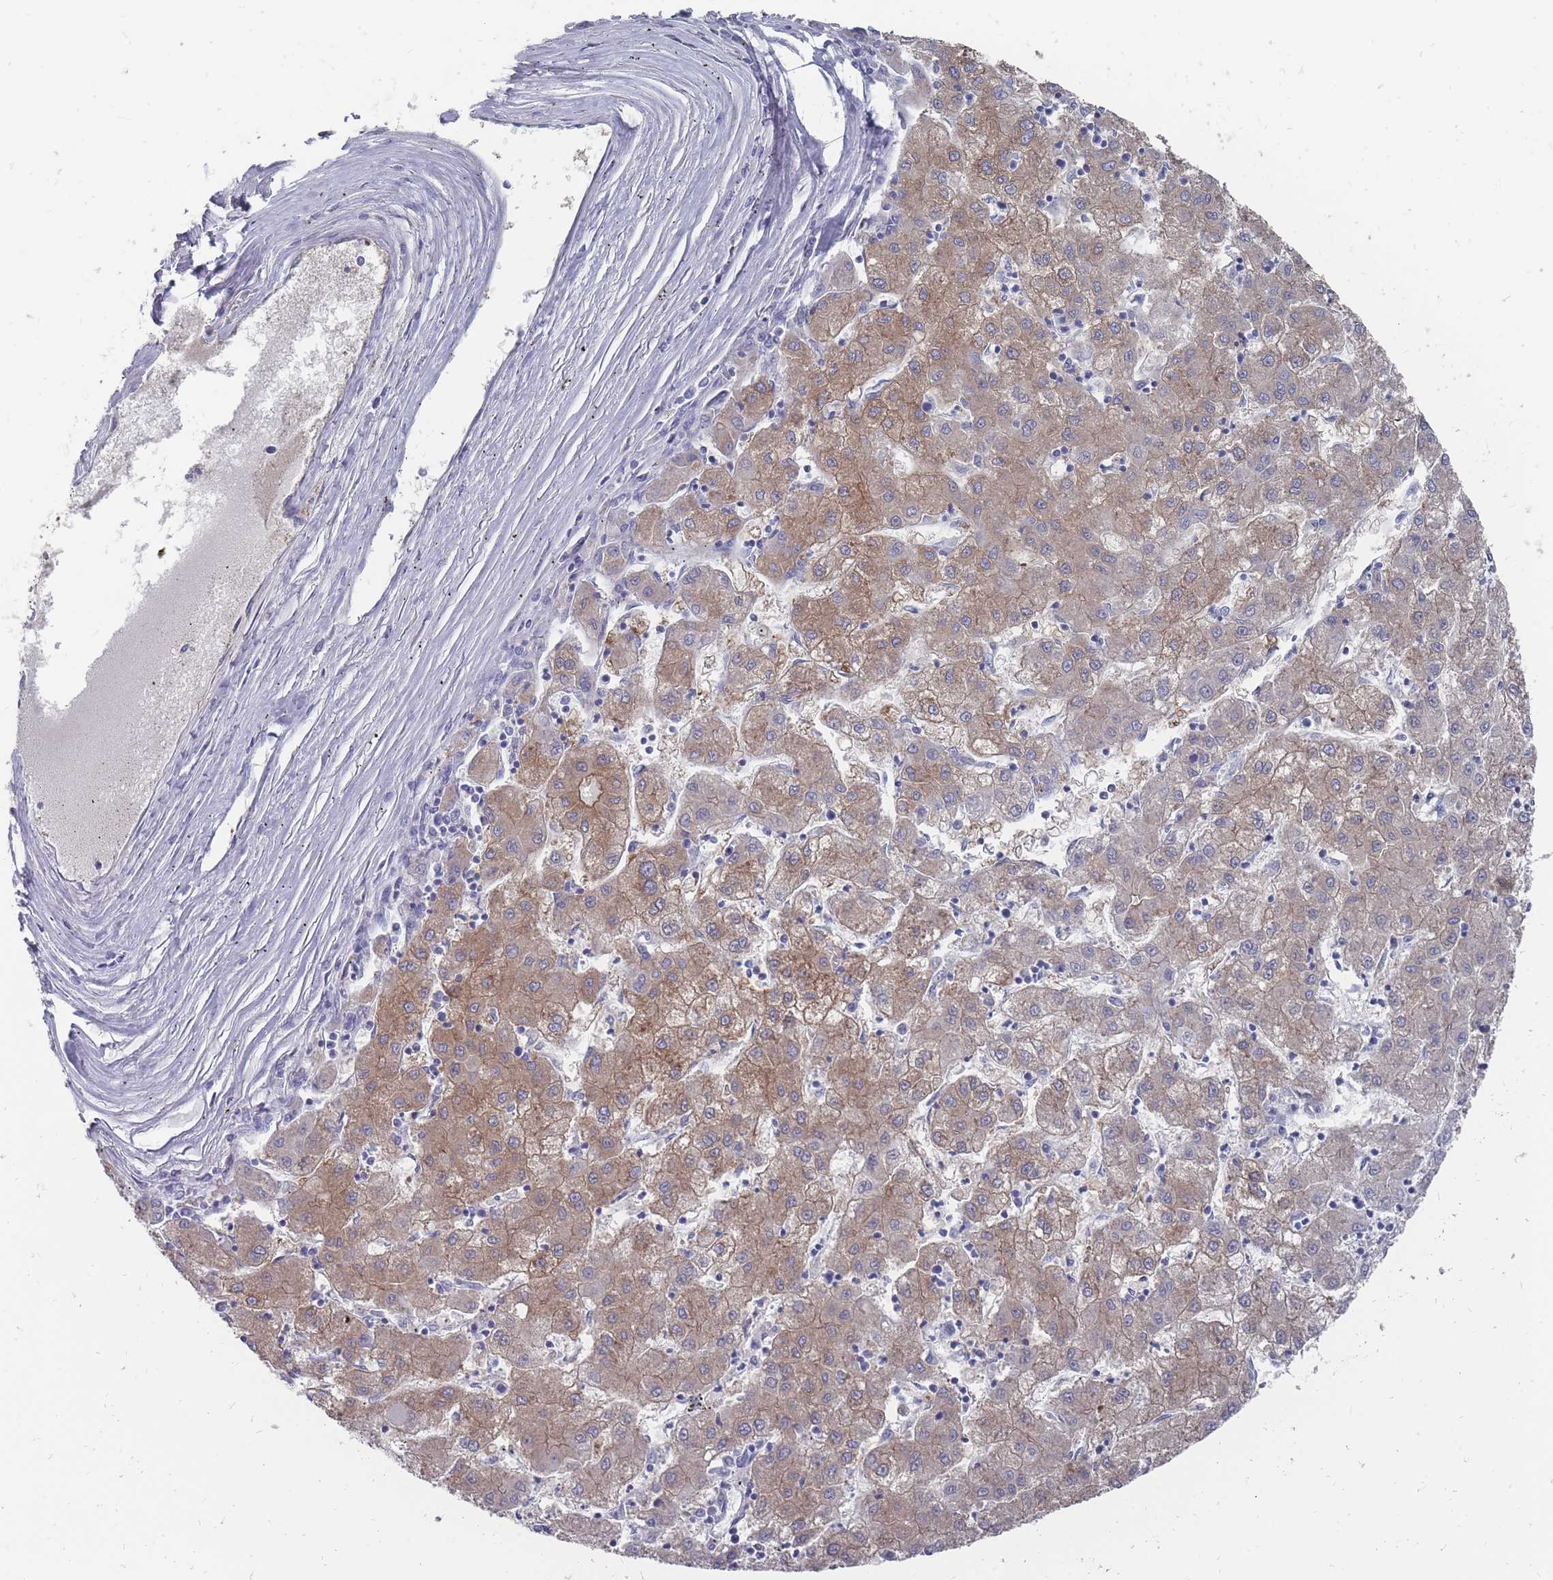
{"staining": {"intensity": "moderate", "quantity": ">75%", "location": "cytoplasmic/membranous"}, "tissue": "liver cancer", "cell_type": "Tumor cells", "image_type": "cancer", "snomed": [{"axis": "morphology", "description": "Carcinoma, Hepatocellular, NOS"}, {"axis": "topography", "description": "Liver"}], "caption": "The histopathology image displays immunohistochemical staining of liver hepatocellular carcinoma. There is moderate cytoplasmic/membranous positivity is present in approximately >75% of tumor cells. (DAB (3,3'-diaminobenzidine) IHC, brown staining for protein, blue staining for nuclei).", "gene": "OTULINL", "patient": {"sex": "male", "age": 72}}